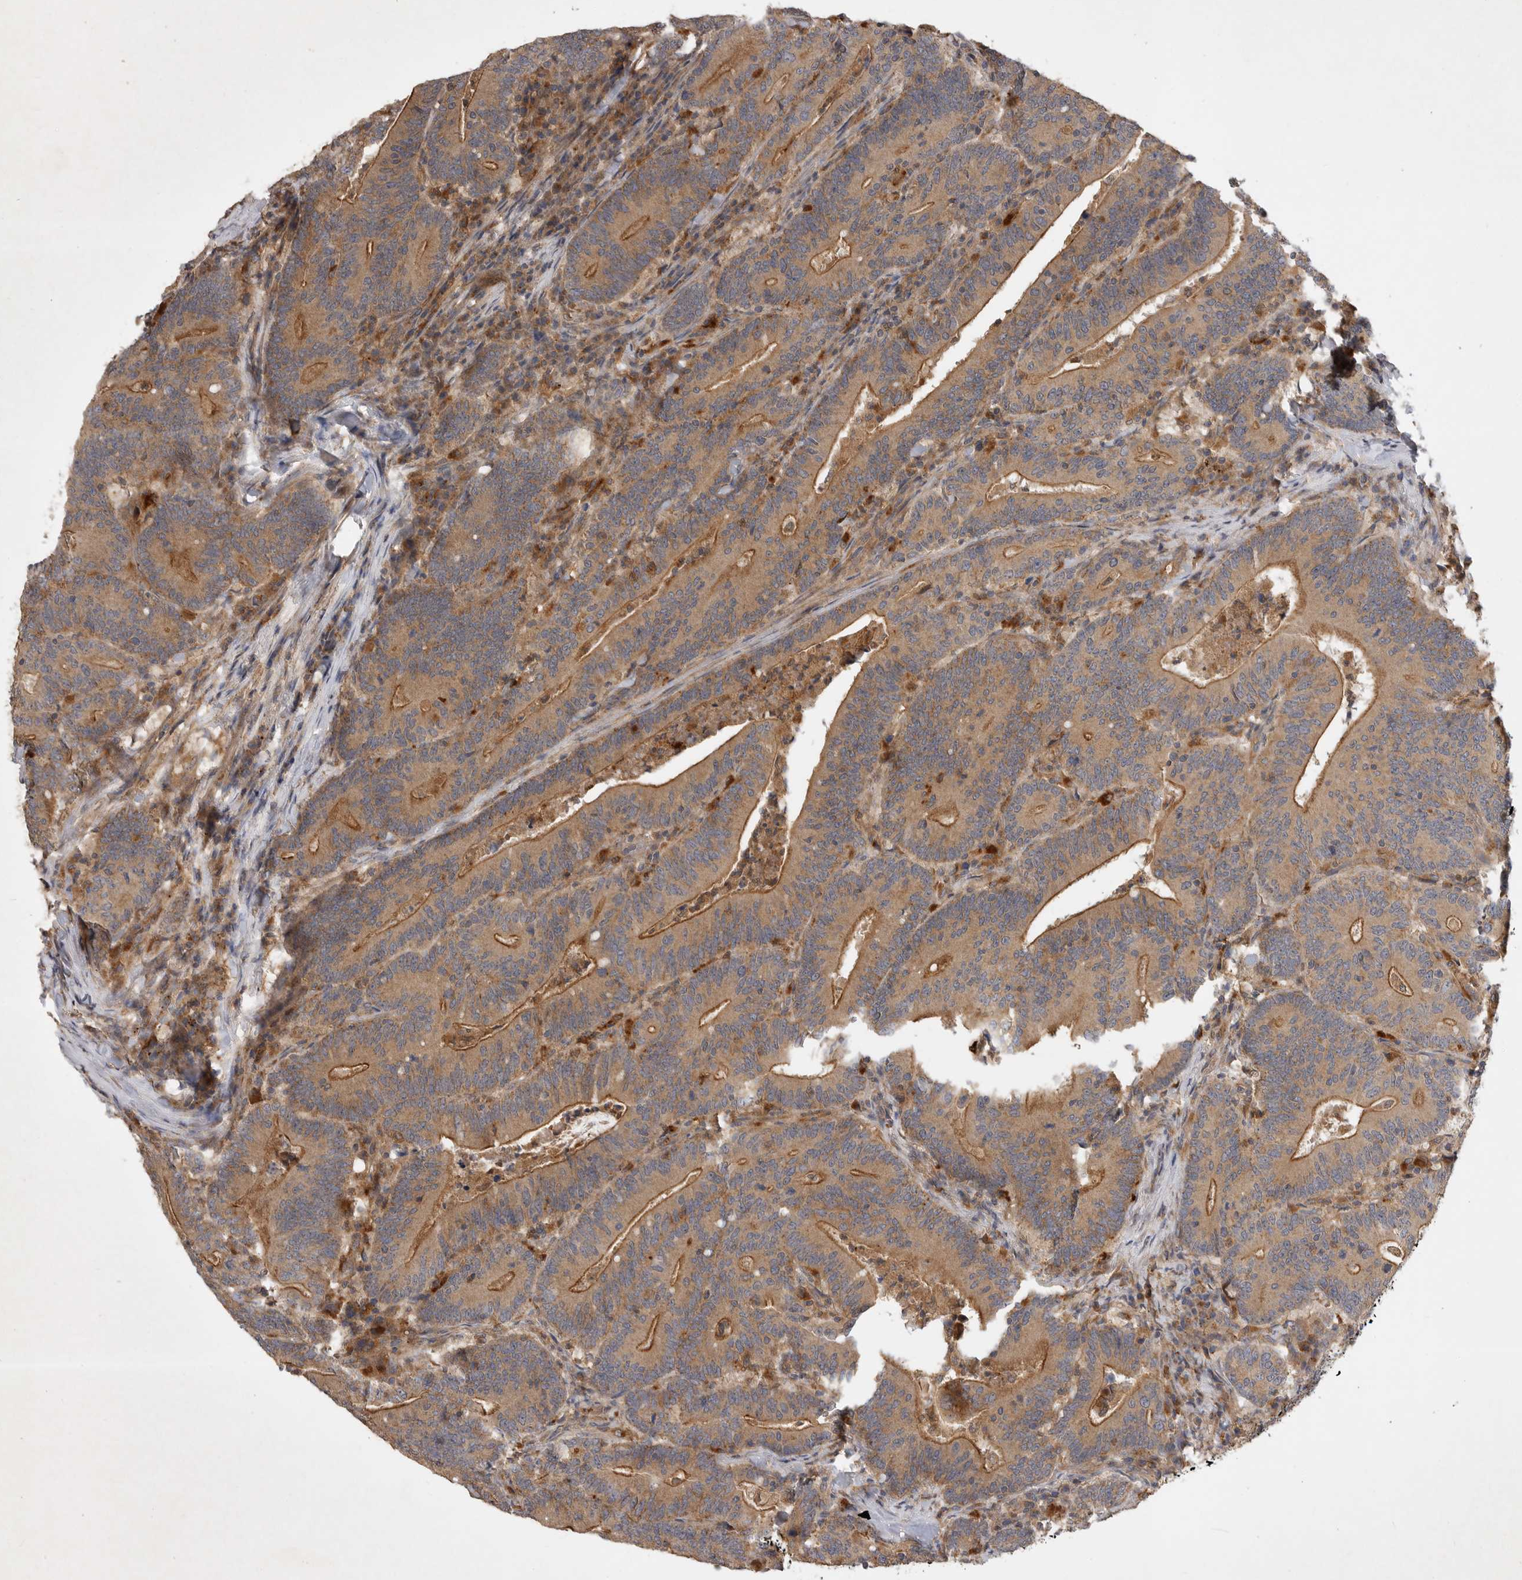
{"staining": {"intensity": "moderate", "quantity": ">75%", "location": "cytoplasmic/membranous"}, "tissue": "colorectal cancer", "cell_type": "Tumor cells", "image_type": "cancer", "snomed": [{"axis": "morphology", "description": "Adenocarcinoma, NOS"}, {"axis": "topography", "description": "Colon"}], "caption": "A photomicrograph showing moderate cytoplasmic/membranous staining in about >75% of tumor cells in adenocarcinoma (colorectal), as visualized by brown immunohistochemical staining.", "gene": "ZNF232", "patient": {"sex": "female", "age": 66}}